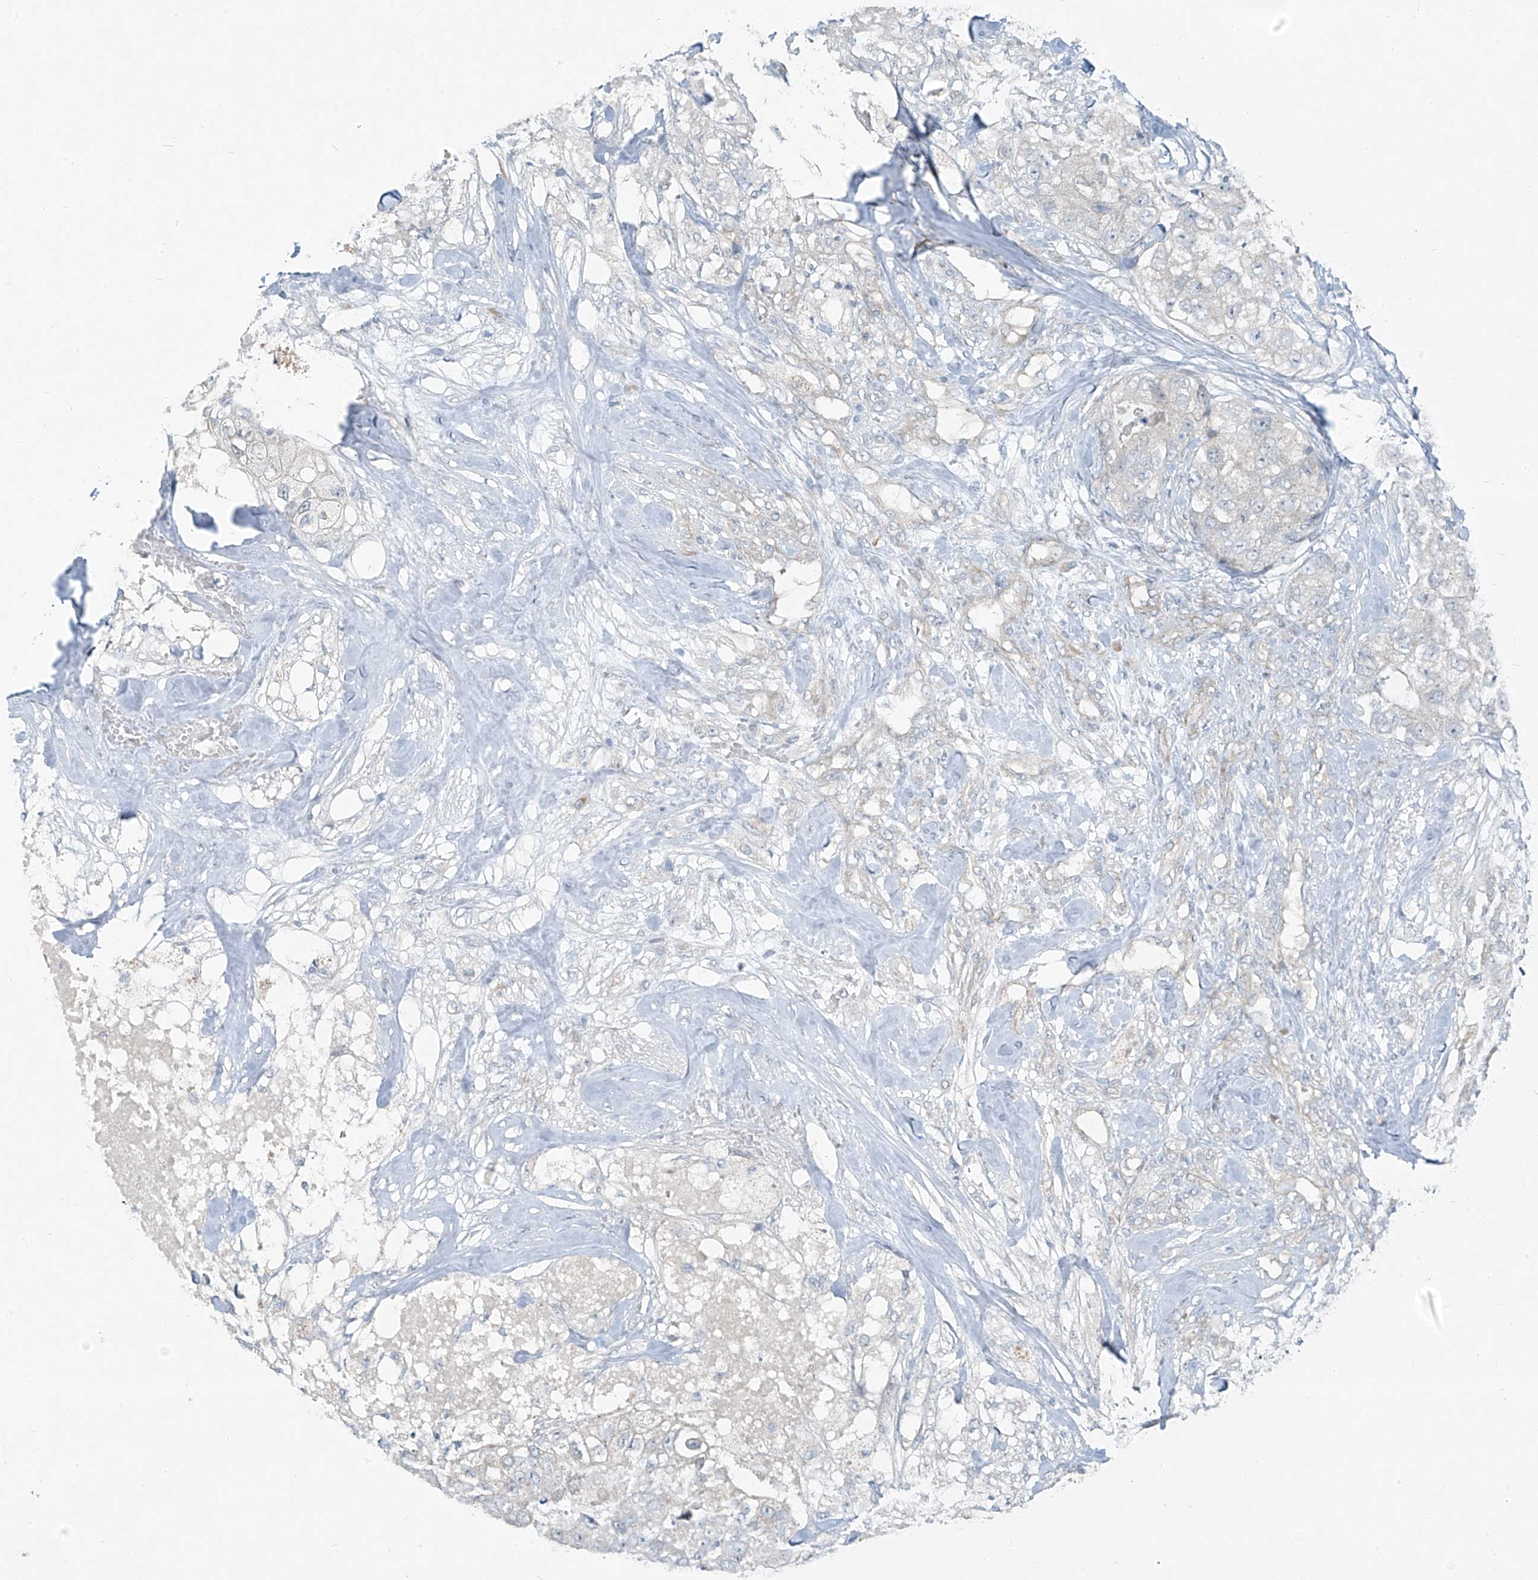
{"staining": {"intensity": "negative", "quantity": "none", "location": "none"}, "tissue": "breast cancer", "cell_type": "Tumor cells", "image_type": "cancer", "snomed": [{"axis": "morphology", "description": "Duct carcinoma"}, {"axis": "topography", "description": "Breast"}], "caption": "Immunohistochemical staining of invasive ductal carcinoma (breast) reveals no significant expression in tumor cells.", "gene": "TNS2", "patient": {"sex": "female", "age": 62}}